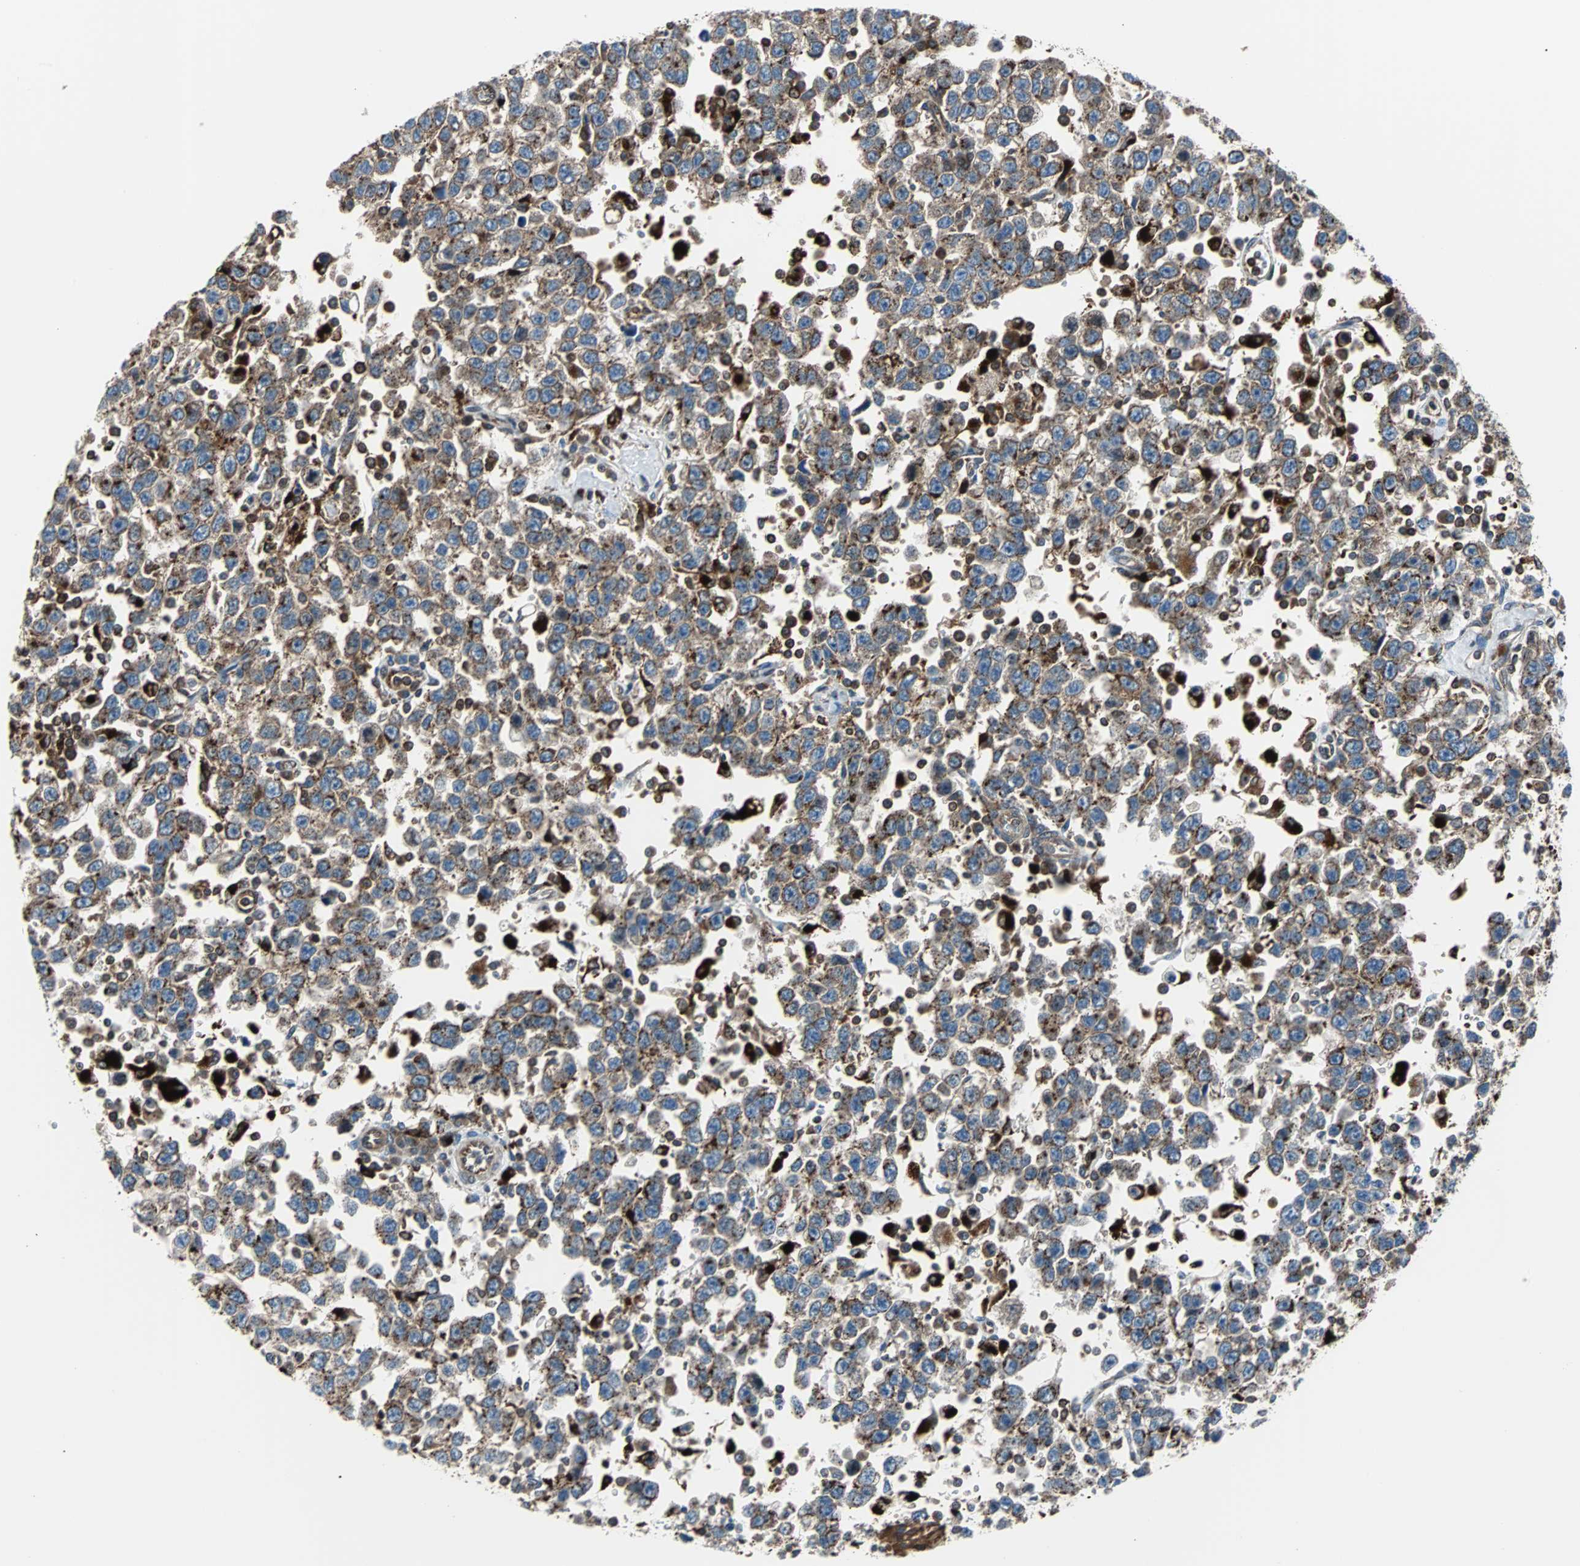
{"staining": {"intensity": "moderate", "quantity": ">75%", "location": "cytoplasmic/membranous"}, "tissue": "testis cancer", "cell_type": "Tumor cells", "image_type": "cancer", "snomed": [{"axis": "morphology", "description": "Seminoma, NOS"}, {"axis": "topography", "description": "Testis"}], "caption": "Immunohistochemistry of human testis cancer exhibits medium levels of moderate cytoplasmic/membranous positivity in approximately >75% of tumor cells. The staining was performed using DAB, with brown indicating positive protein expression. Nuclei are stained blue with hematoxylin.", "gene": "RELA", "patient": {"sex": "male", "age": 41}}